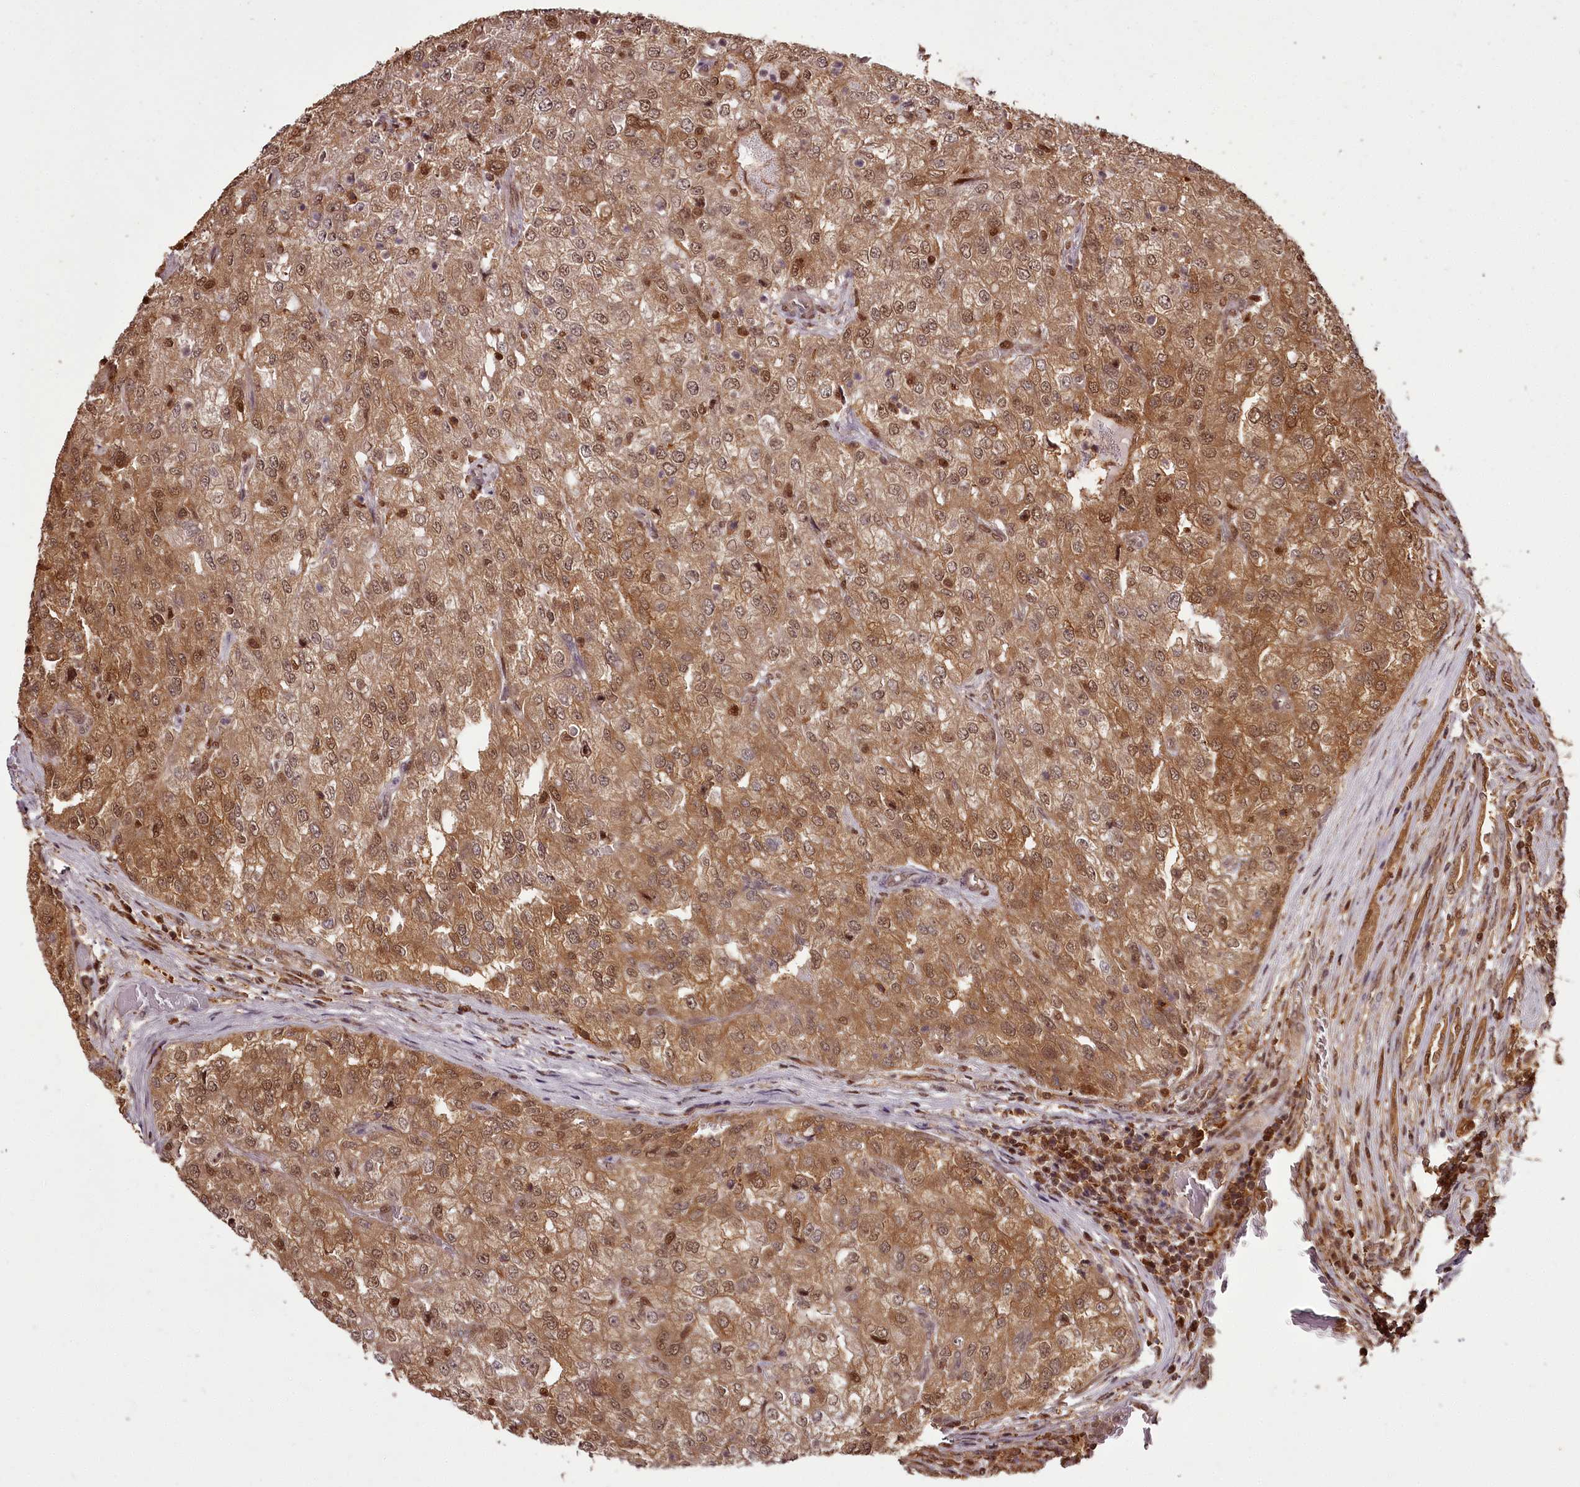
{"staining": {"intensity": "moderate", "quantity": ">75%", "location": "cytoplasmic/membranous,nuclear"}, "tissue": "renal cancer", "cell_type": "Tumor cells", "image_type": "cancer", "snomed": [{"axis": "morphology", "description": "Adenocarcinoma, NOS"}, {"axis": "topography", "description": "Kidney"}], "caption": "This is an image of immunohistochemistry (IHC) staining of renal cancer, which shows moderate staining in the cytoplasmic/membranous and nuclear of tumor cells.", "gene": "NPRL2", "patient": {"sex": "female", "age": 54}}